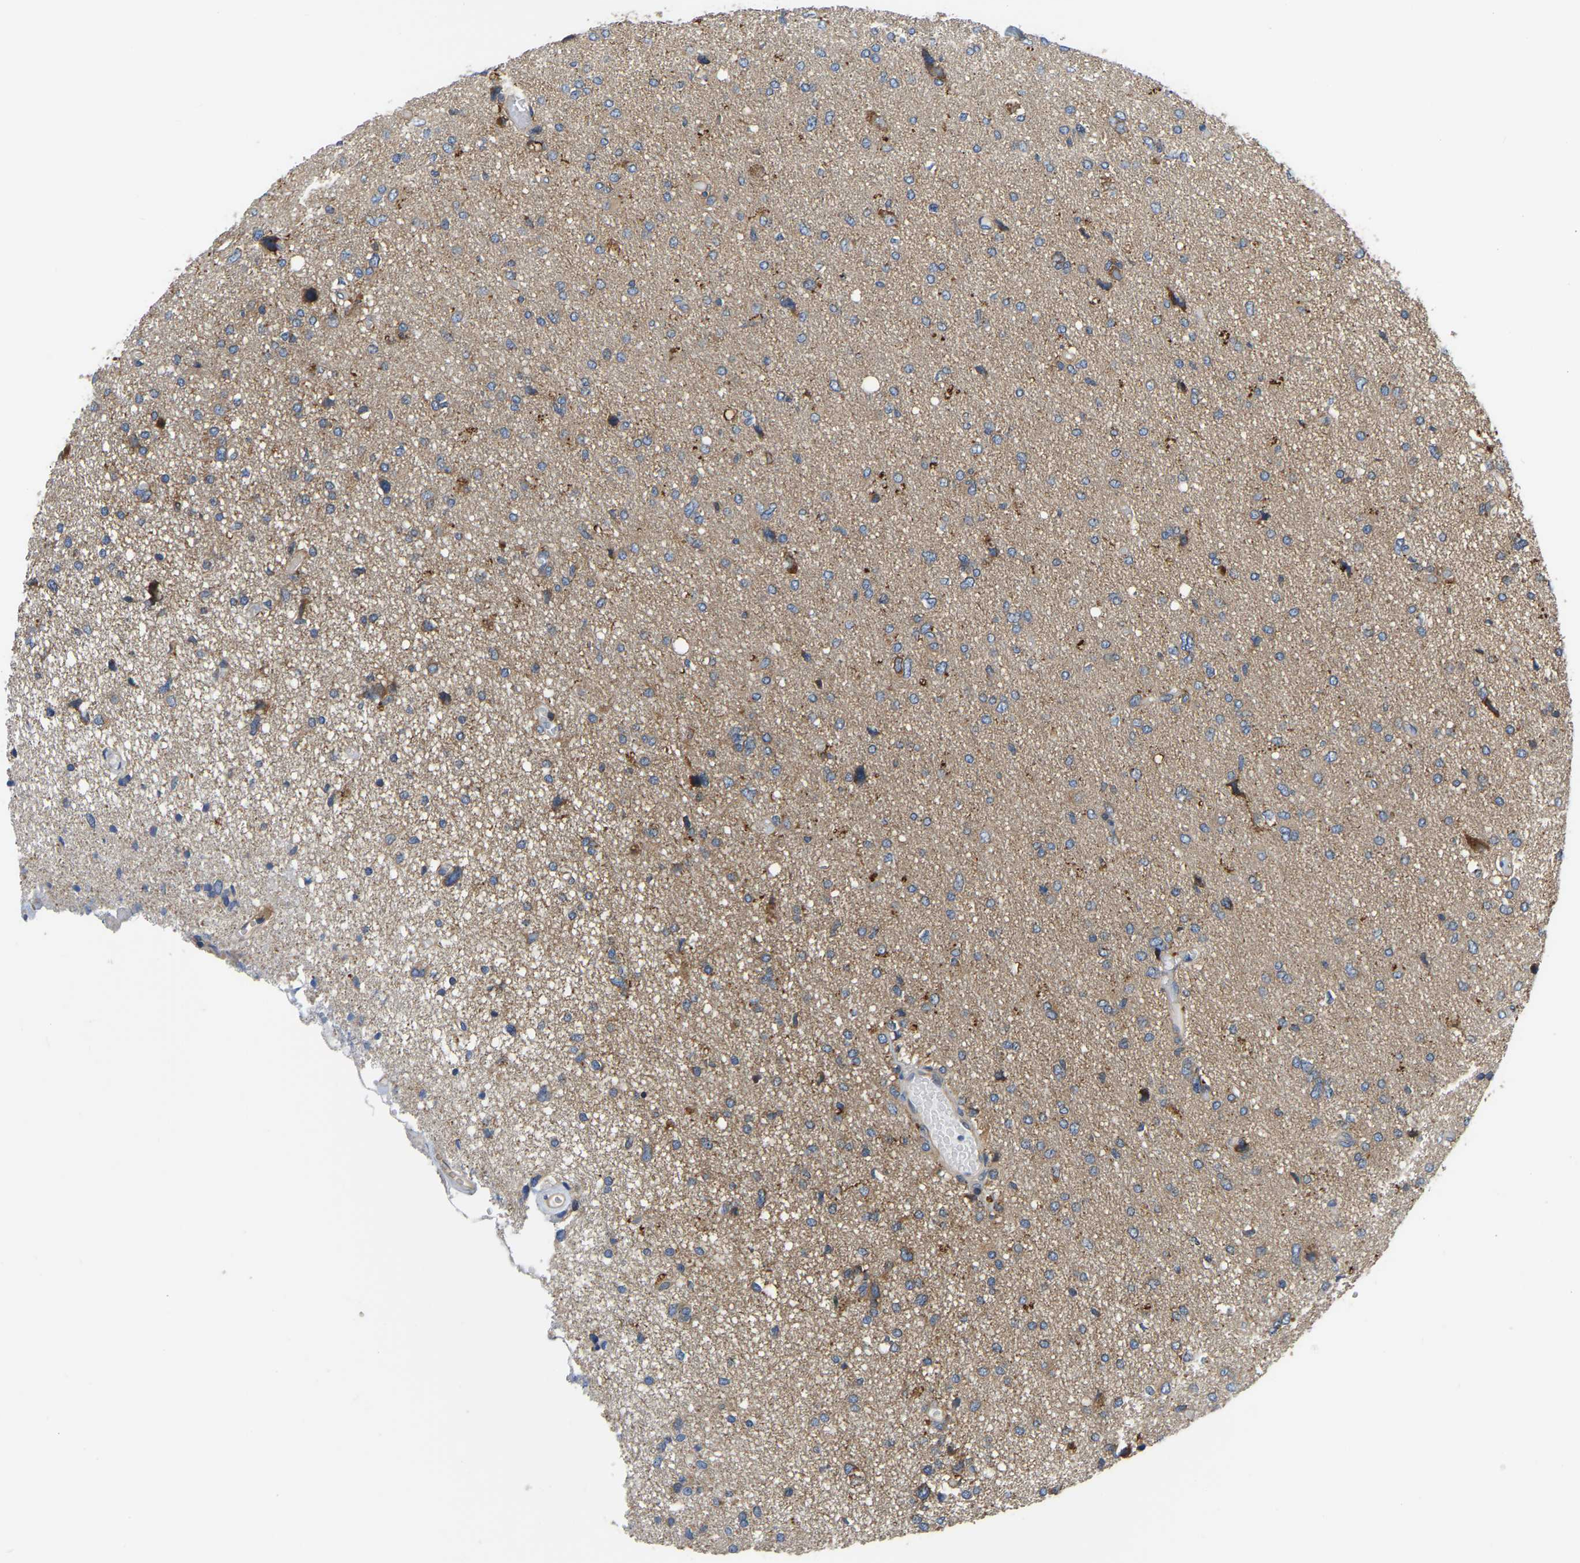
{"staining": {"intensity": "moderate", "quantity": "<25%", "location": "cytoplasmic/membranous"}, "tissue": "glioma", "cell_type": "Tumor cells", "image_type": "cancer", "snomed": [{"axis": "morphology", "description": "Glioma, malignant, High grade"}, {"axis": "topography", "description": "Brain"}], "caption": "IHC image of neoplastic tissue: human malignant glioma (high-grade) stained using immunohistochemistry (IHC) reveals low levels of moderate protein expression localized specifically in the cytoplasmic/membranous of tumor cells, appearing as a cytoplasmic/membranous brown color.", "gene": "GARS1", "patient": {"sex": "female", "age": 59}}